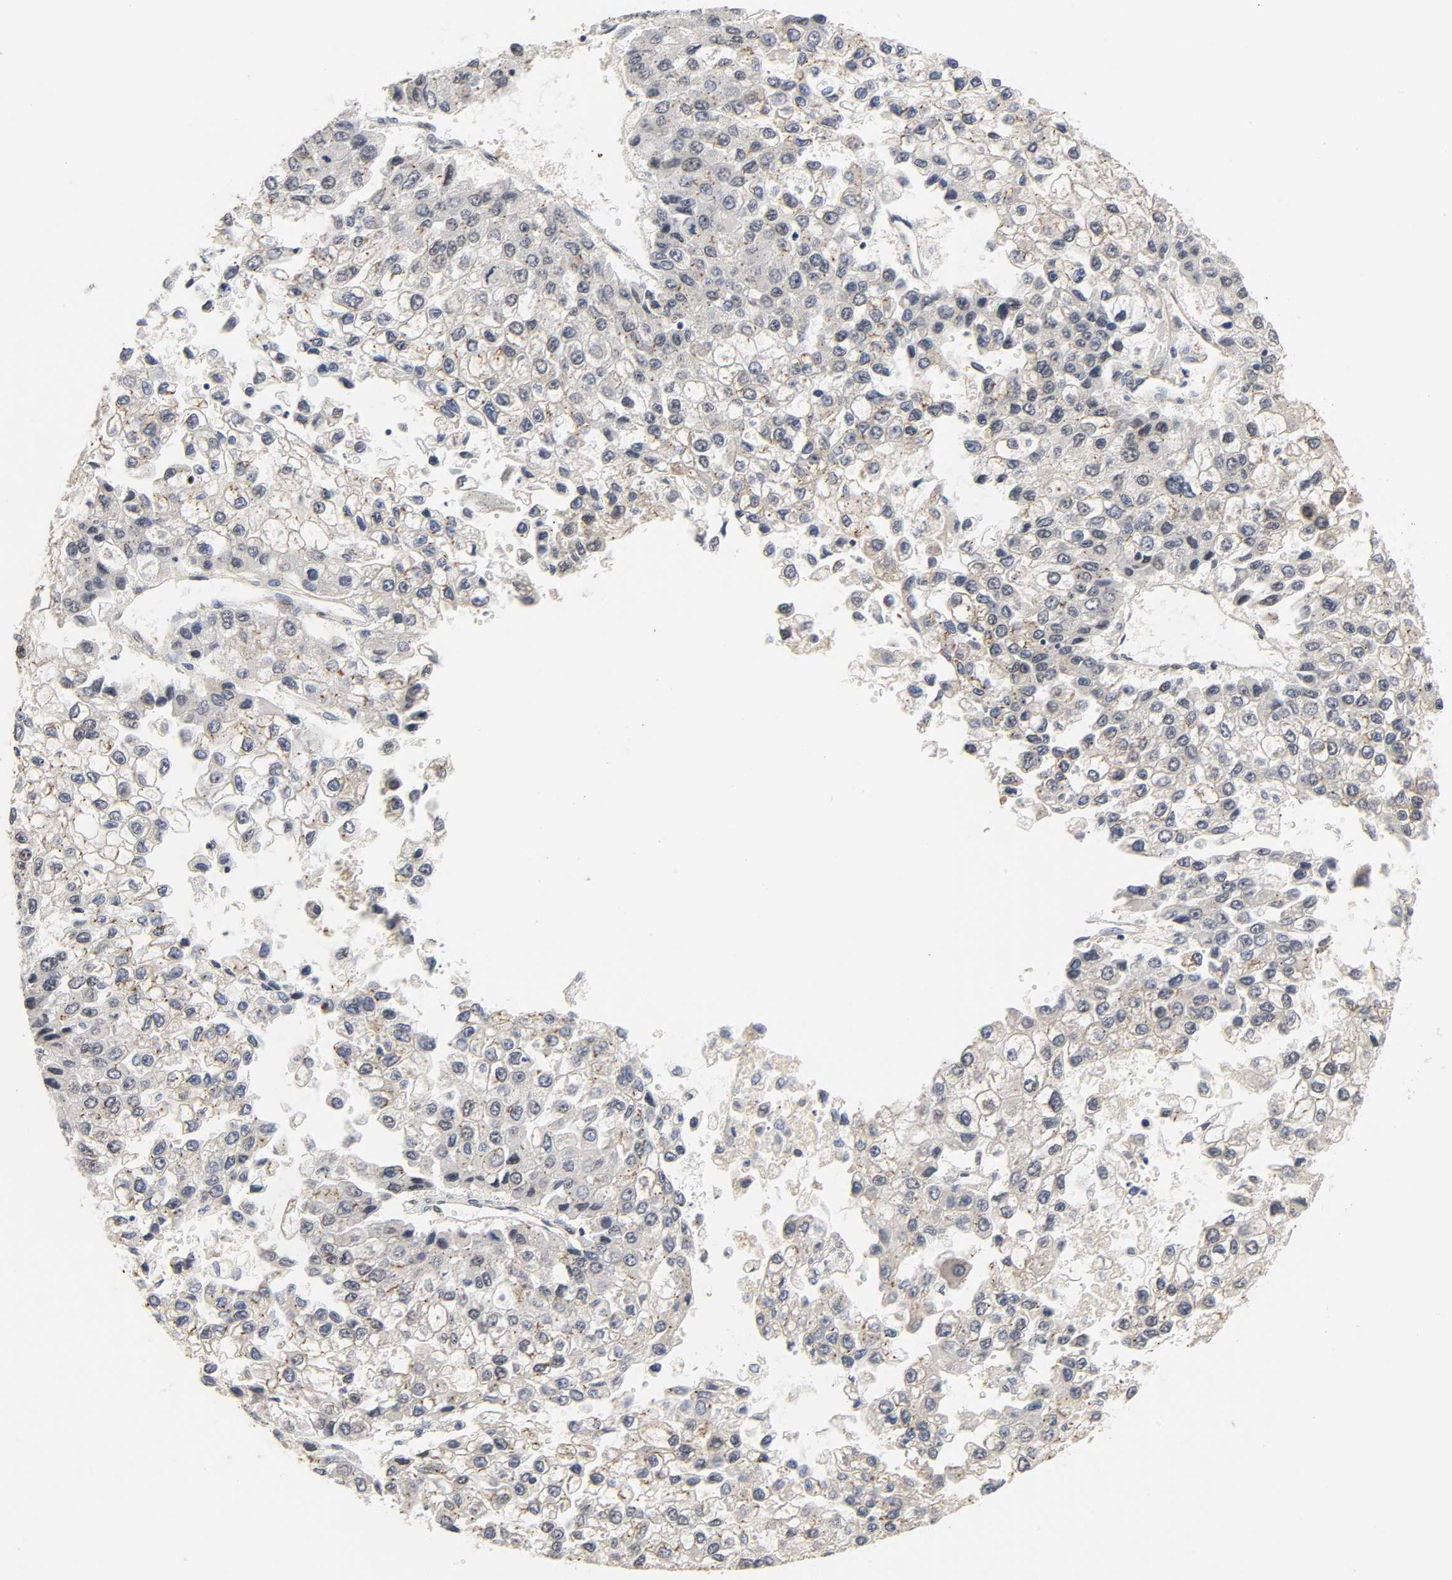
{"staining": {"intensity": "negative", "quantity": "none", "location": "none"}, "tissue": "liver cancer", "cell_type": "Tumor cells", "image_type": "cancer", "snomed": [{"axis": "morphology", "description": "Carcinoma, Hepatocellular, NOS"}, {"axis": "topography", "description": "Liver"}], "caption": "There is no significant staining in tumor cells of hepatocellular carcinoma (liver).", "gene": "NCOA6", "patient": {"sex": "female", "age": 66}}